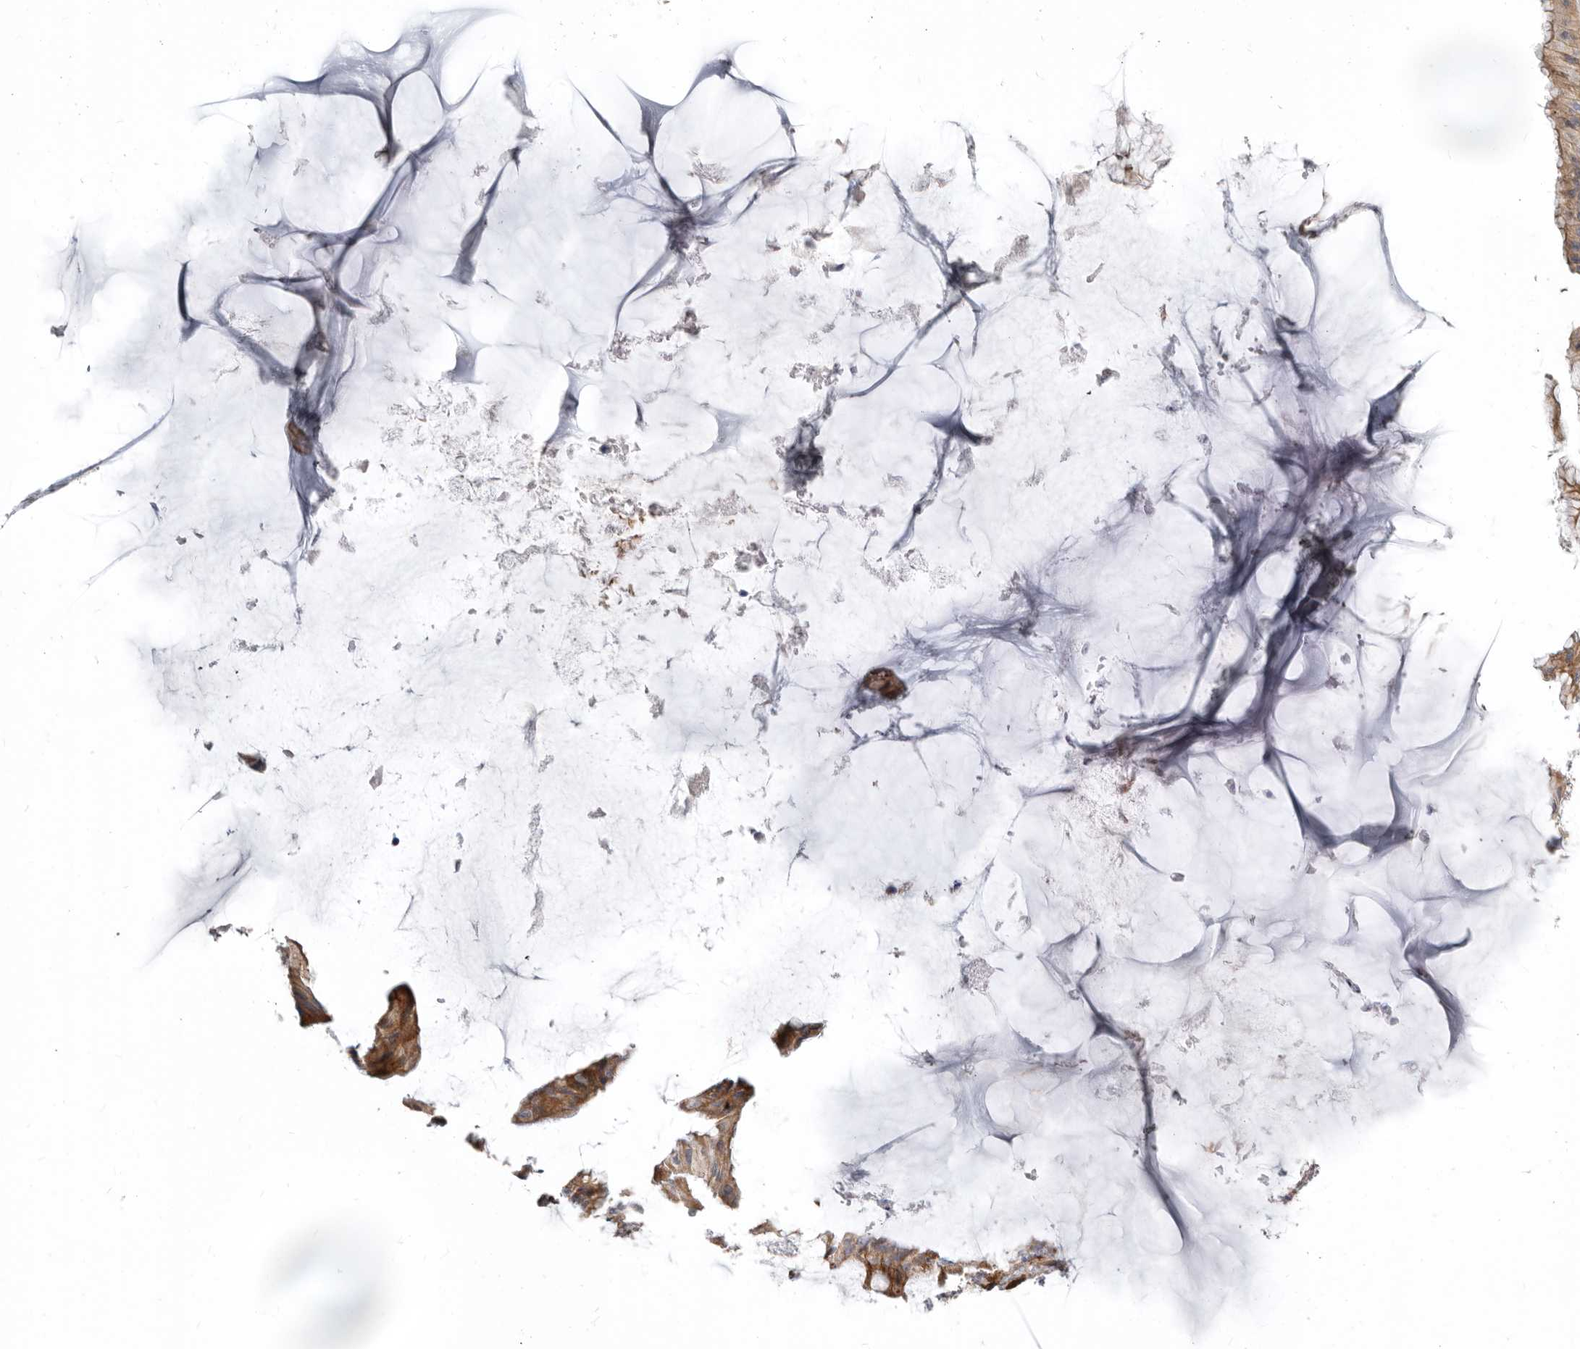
{"staining": {"intensity": "moderate", "quantity": ">75%", "location": "cytoplasmic/membranous"}, "tissue": "ovarian cancer", "cell_type": "Tumor cells", "image_type": "cancer", "snomed": [{"axis": "morphology", "description": "Cystadenocarcinoma, mucinous, NOS"}, {"axis": "topography", "description": "Ovary"}], "caption": "Brown immunohistochemical staining in ovarian cancer (mucinous cystadenocarcinoma) demonstrates moderate cytoplasmic/membranous positivity in approximately >75% of tumor cells.", "gene": "SMC4", "patient": {"sex": "female", "age": 61}}